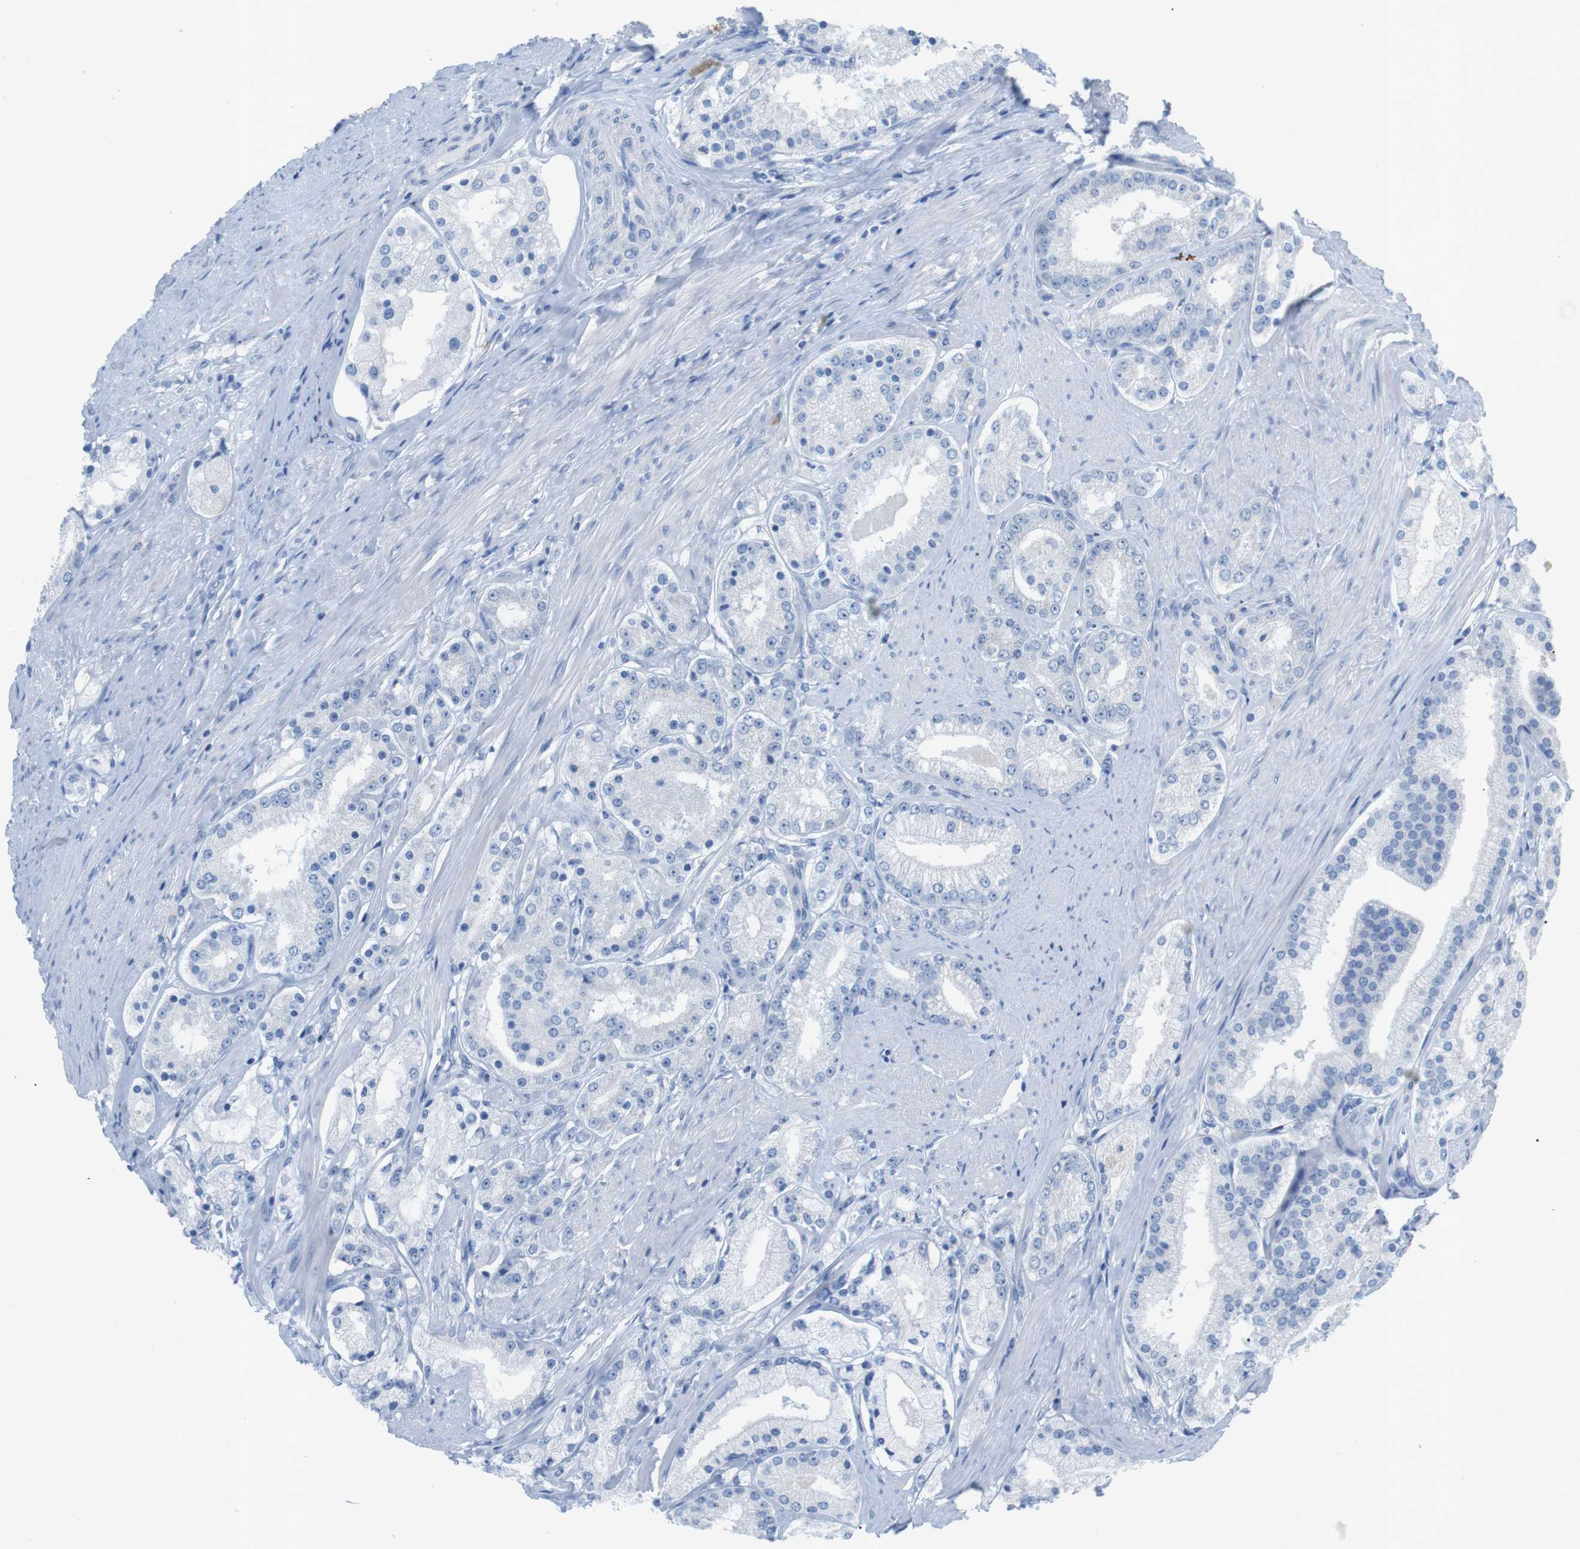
{"staining": {"intensity": "negative", "quantity": "none", "location": "none"}, "tissue": "prostate cancer", "cell_type": "Tumor cells", "image_type": "cancer", "snomed": [{"axis": "morphology", "description": "Adenocarcinoma, Low grade"}, {"axis": "topography", "description": "Prostate"}], "caption": "A photomicrograph of human prostate low-grade adenocarcinoma is negative for staining in tumor cells.", "gene": "SALL4", "patient": {"sex": "male", "age": 63}}